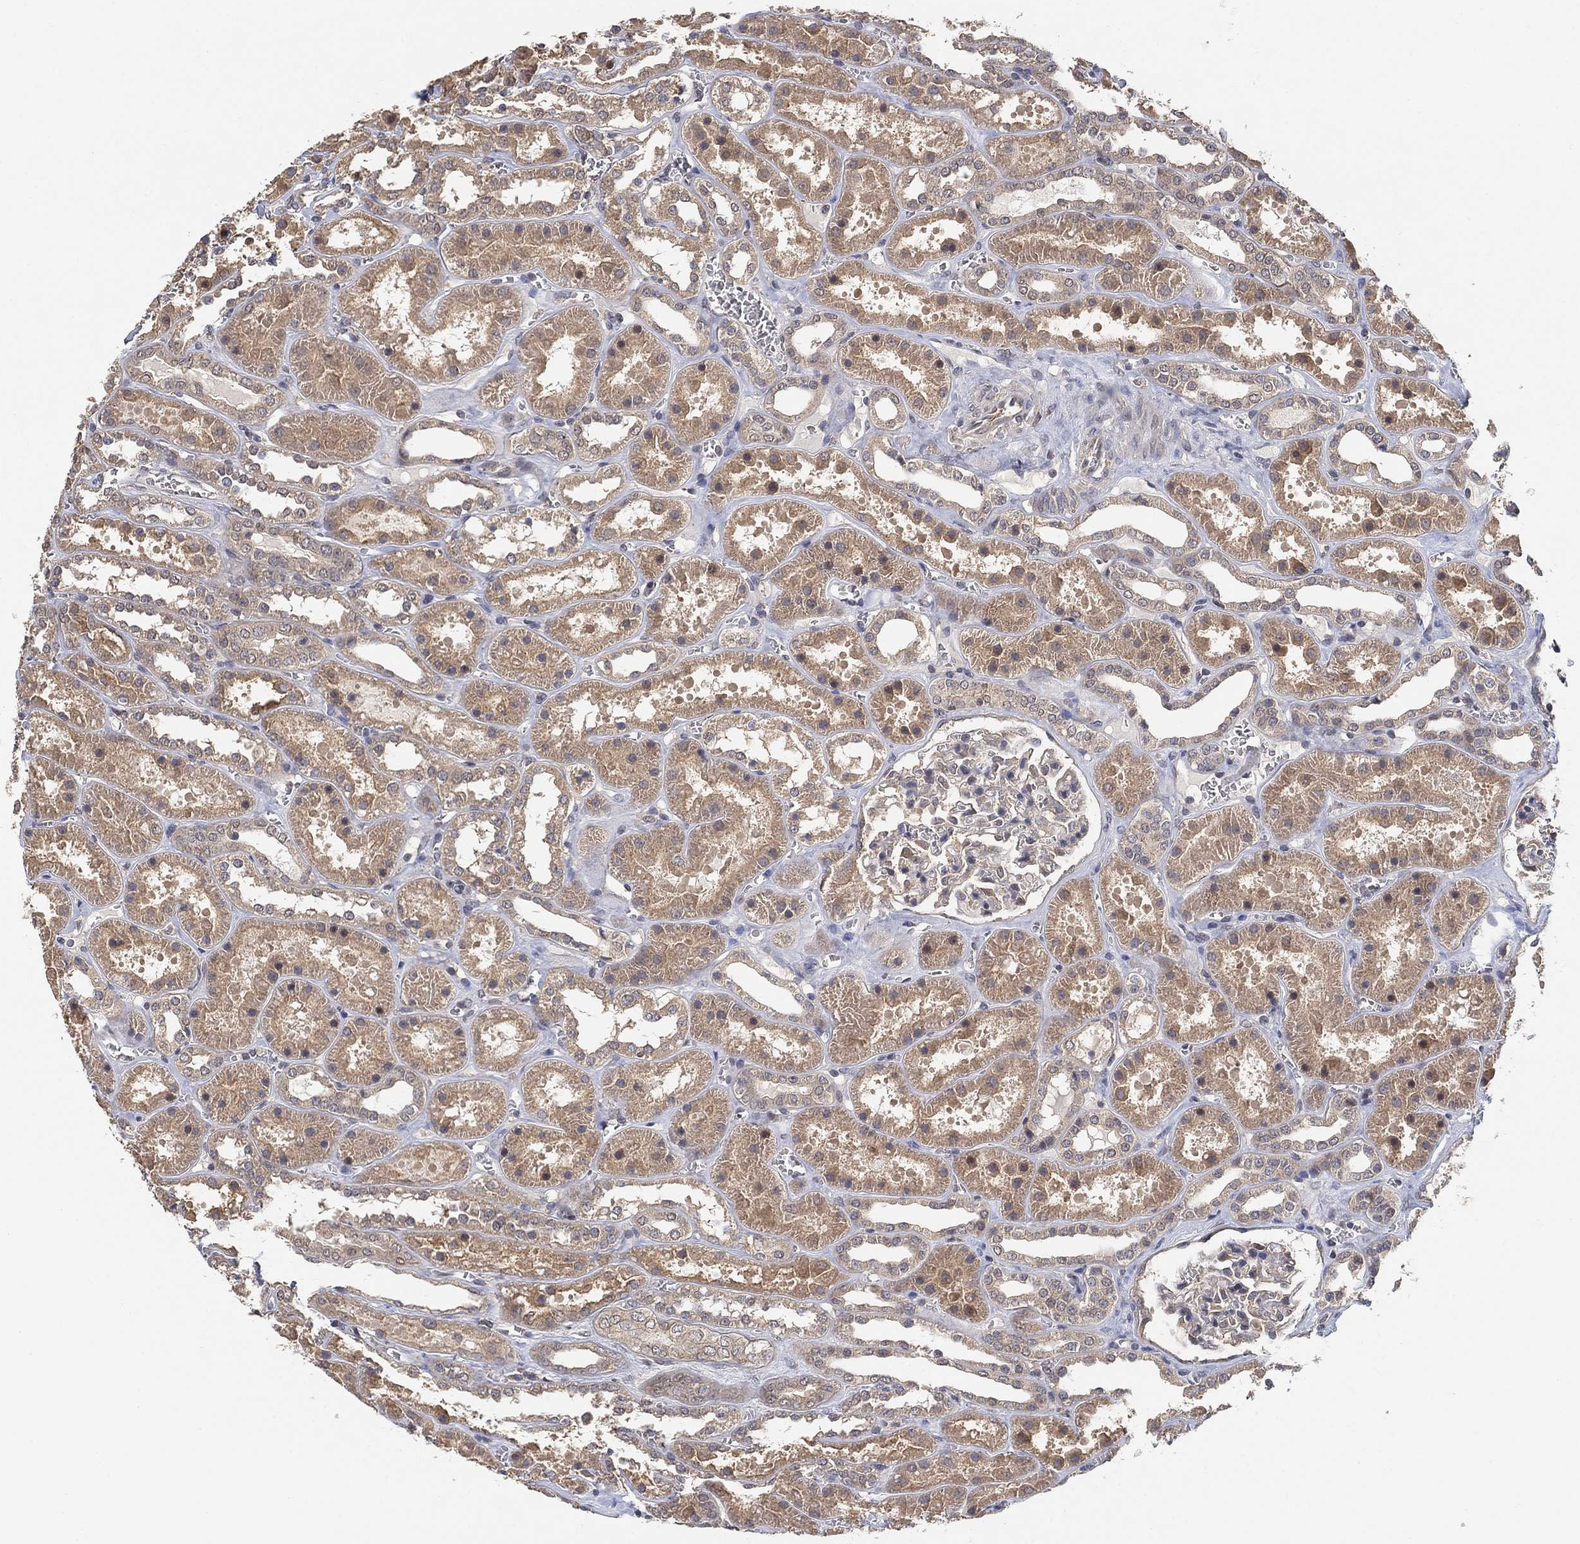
{"staining": {"intensity": "negative", "quantity": "none", "location": "none"}, "tissue": "kidney", "cell_type": "Cells in glomeruli", "image_type": "normal", "snomed": [{"axis": "morphology", "description": "Normal tissue, NOS"}, {"axis": "topography", "description": "Kidney"}], "caption": "IHC of benign human kidney exhibits no staining in cells in glomeruli. The staining is performed using DAB brown chromogen with nuclei counter-stained in using hematoxylin.", "gene": "CCDC43", "patient": {"sex": "female", "age": 41}}